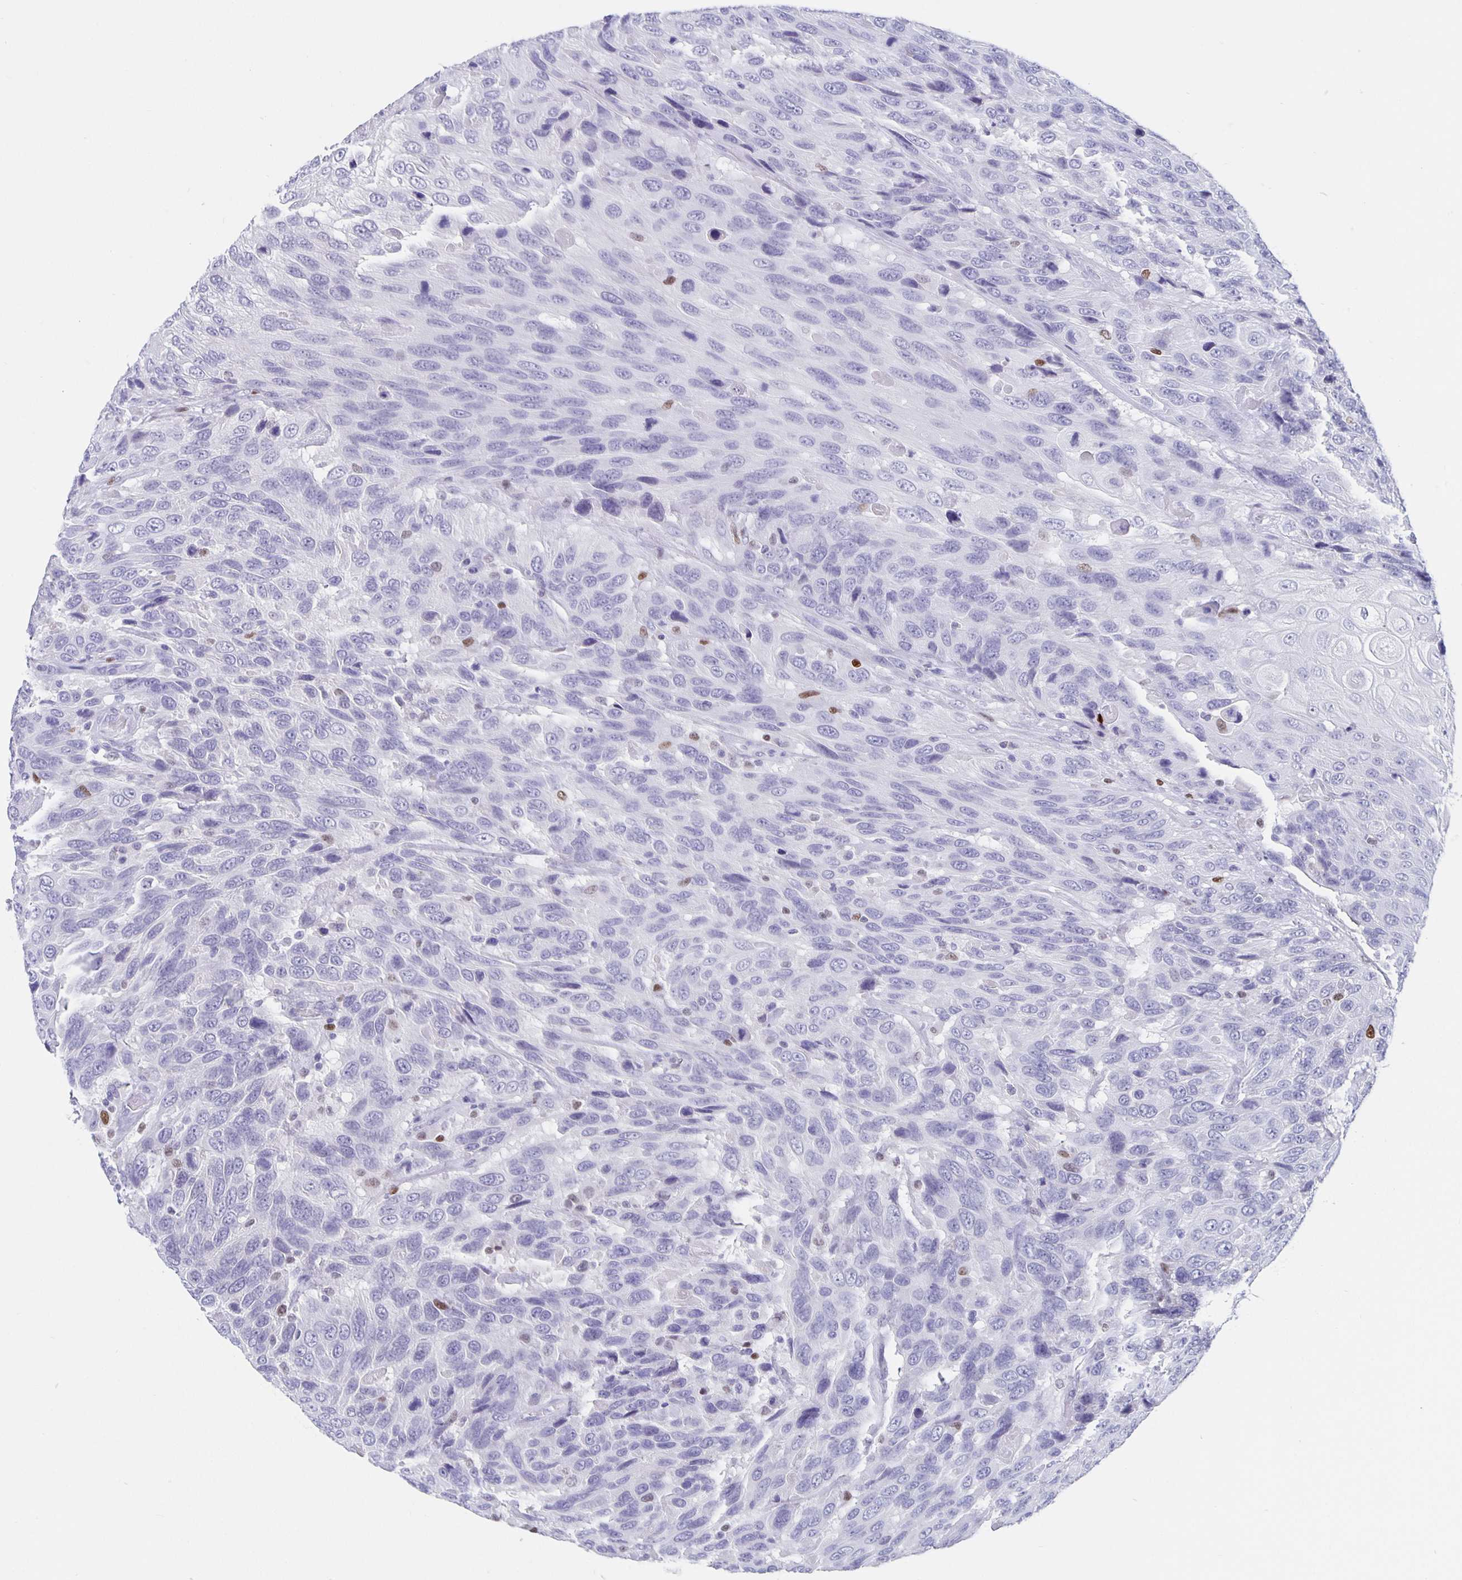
{"staining": {"intensity": "negative", "quantity": "none", "location": "none"}, "tissue": "urothelial cancer", "cell_type": "Tumor cells", "image_type": "cancer", "snomed": [{"axis": "morphology", "description": "Urothelial carcinoma, High grade"}, {"axis": "topography", "description": "Urinary bladder"}], "caption": "DAB immunohistochemical staining of human high-grade urothelial carcinoma exhibits no significant staining in tumor cells. Nuclei are stained in blue.", "gene": "SATB2", "patient": {"sex": "female", "age": 70}}